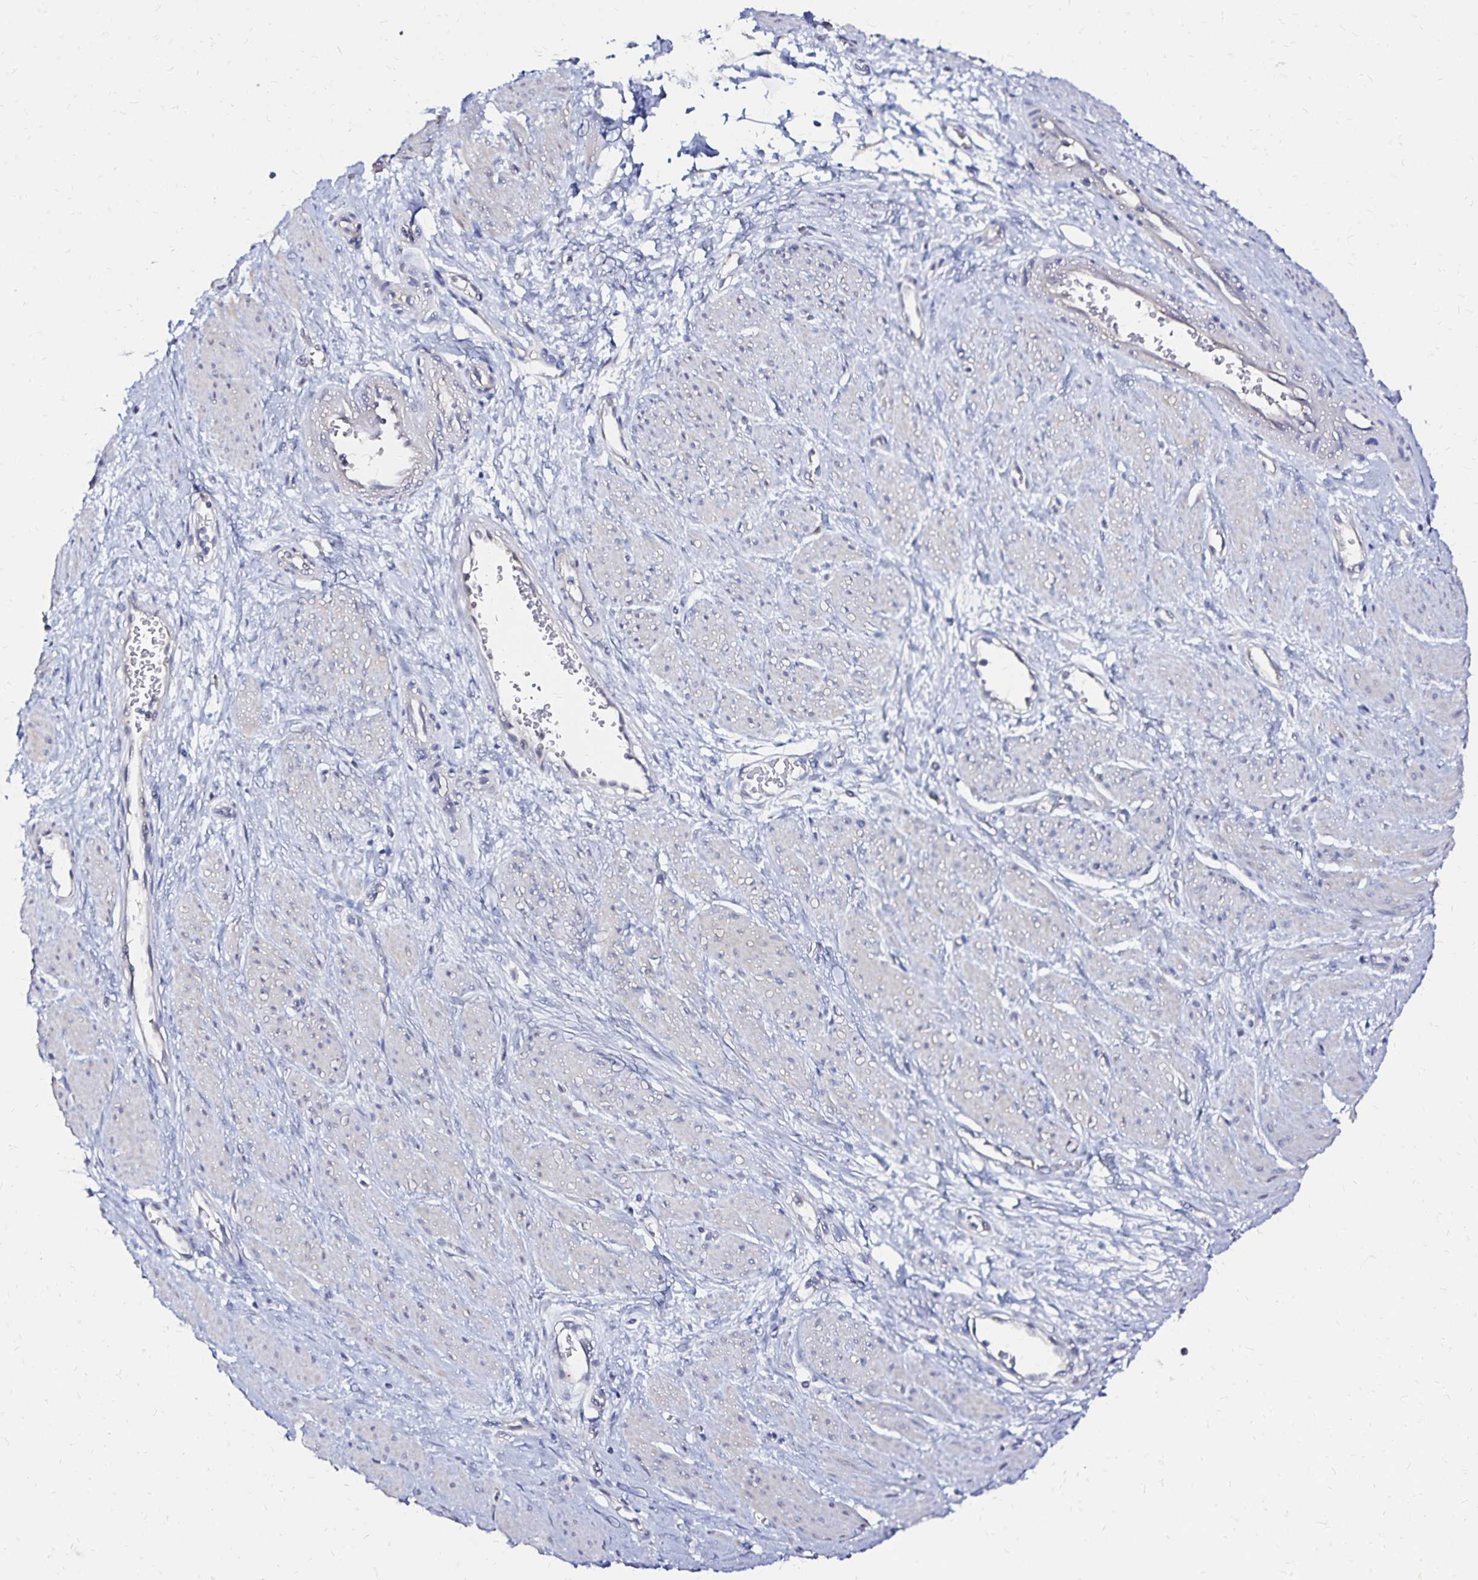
{"staining": {"intensity": "negative", "quantity": "none", "location": "none"}, "tissue": "smooth muscle", "cell_type": "Smooth muscle cells", "image_type": "normal", "snomed": [{"axis": "morphology", "description": "Normal tissue, NOS"}, {"axis": "topography", "description": "Smooth muscle"}, {"axis": "topography", "description": "Uterus"}], "caption": "Photomicrograph shows no protein positivity in smooth muscle cells of unremarkable smooth muscle.", "gene": "SLC5A1", "patient": {"sex": "female", "age": 39}}